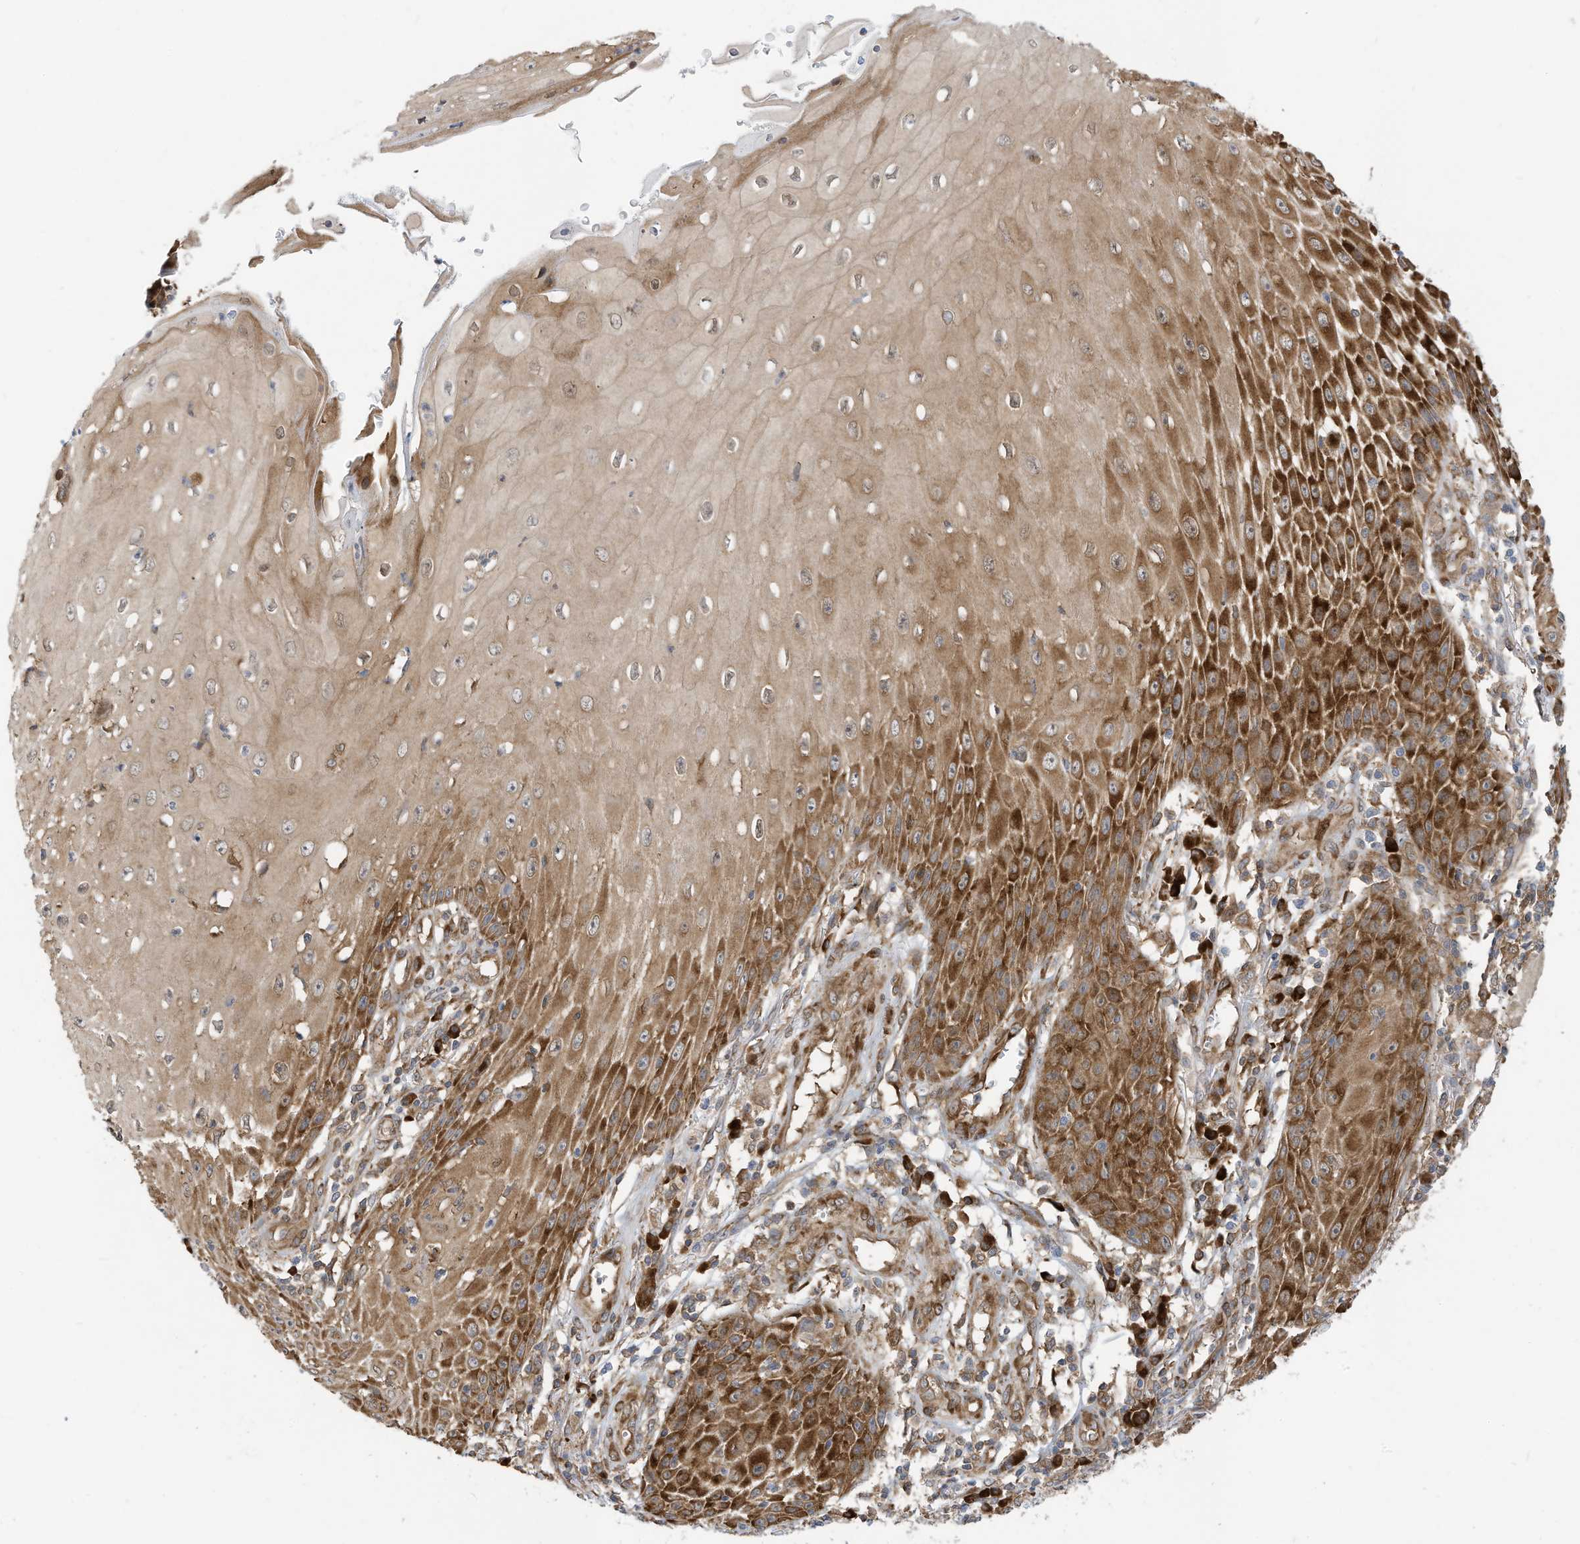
{"staining": {"intensity": "moderate", "quantity": "25%-75%", "location": "cytoplasmic/membranous"}, "tissue": "skin cancer", "cell_type": "Tumor cells", "image_type": "cancer", "snomed": [{"axis": "morphology", "description": "Squamous cell carcinoma, NOS"}, {"axis": "topography", "description": "Skin"}], "caption": "Protein expression analysis of skin cancer shows moderate cytoplasmic/membranous staining in about 25%-75% of tumor cells.", "gene": "USE1", "patient": {"sex": "female", "age": 73}}